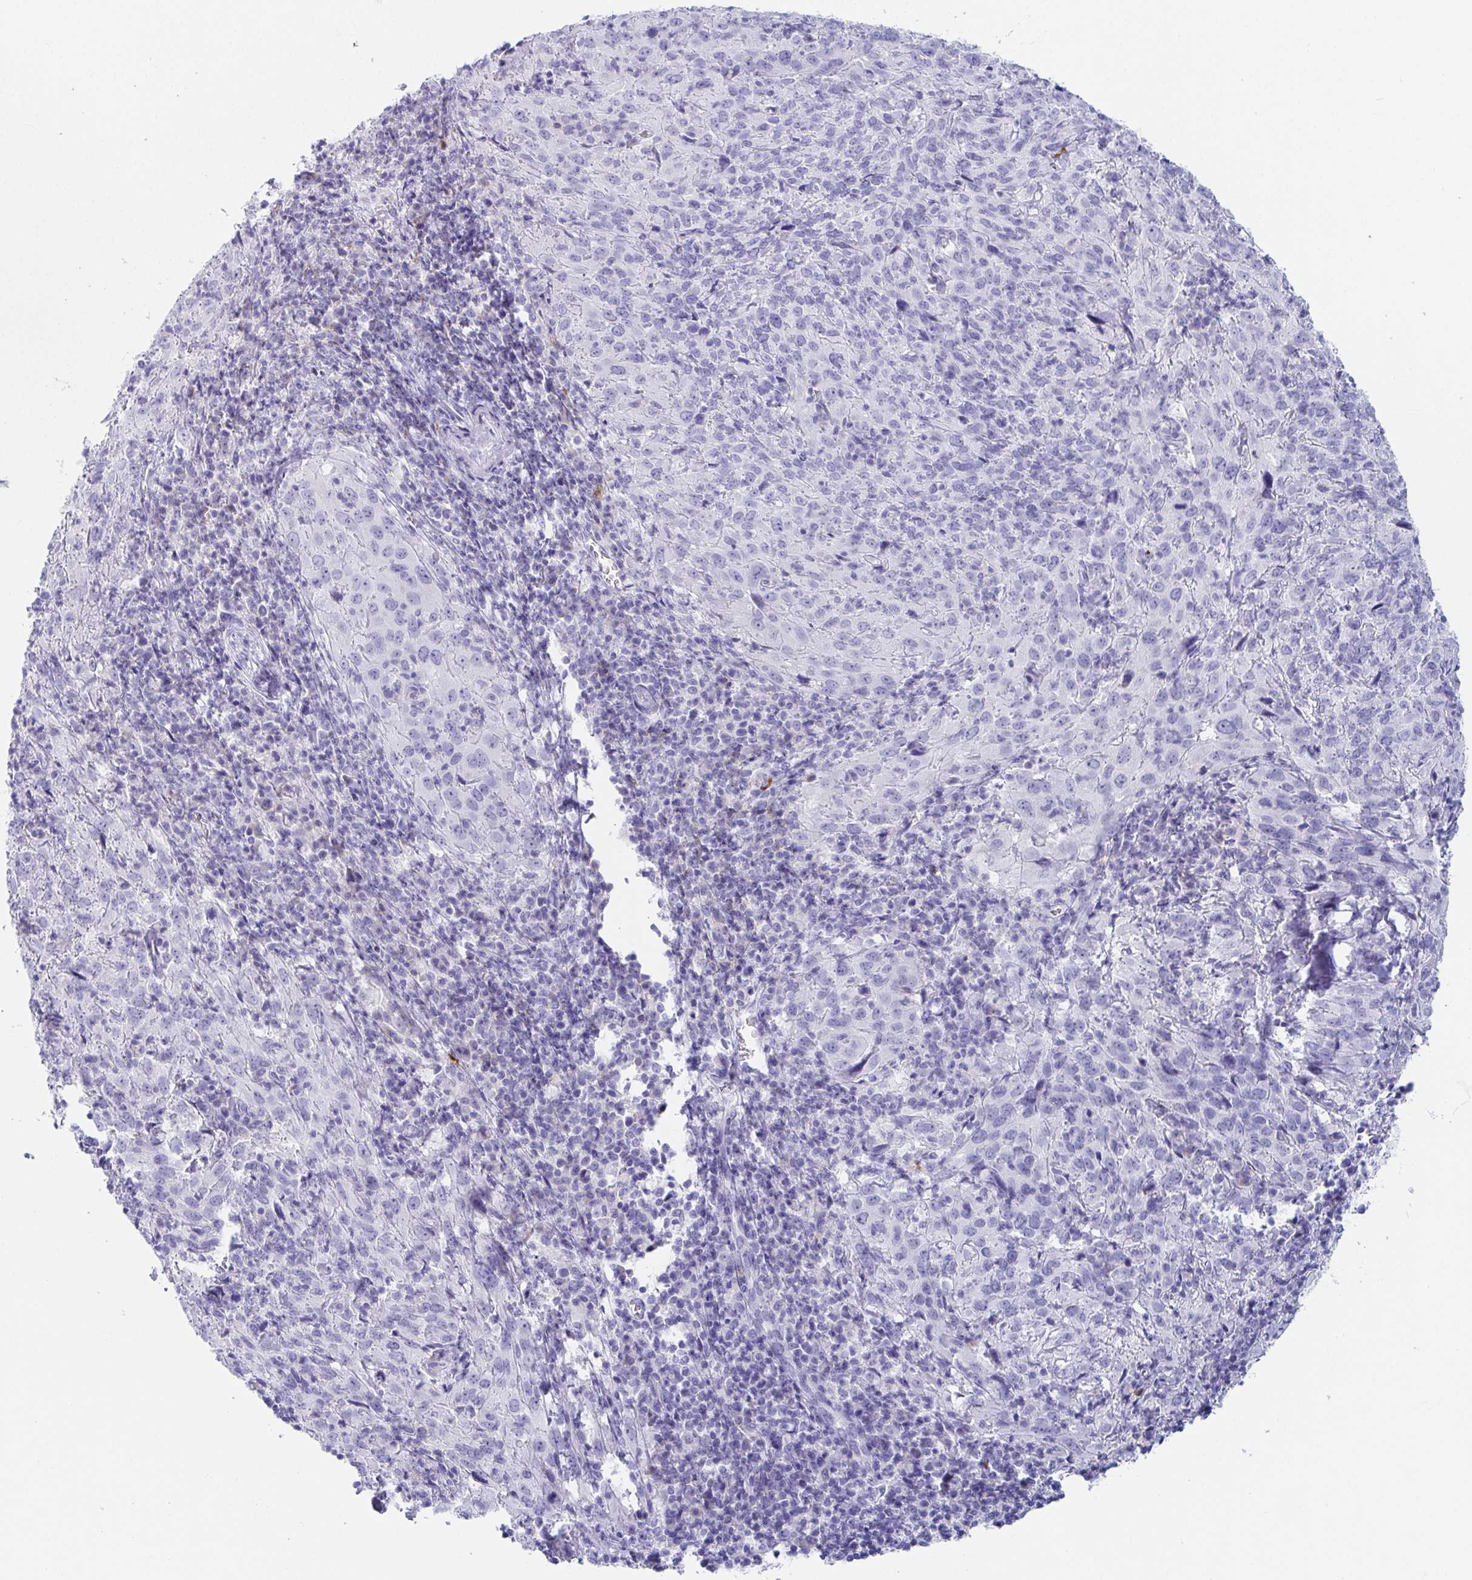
{"staining": {"intensity": "negative", "quantity": "none", "location": "none"}, "tissue": "cervical cancer", "cell_type": "Tumor cells", "image_type": "cancer", "snomed": [{"axis": "morphology", "description": "Squamous cell carcinoma, NOS"}, {"axis": "topography", "description": "Cervix"}], "caption": "Tumor cells show no significant positivity in cervical cancer.", "gene": "PLA2G1B", "patient": {"sex": "female", "age": 51}}